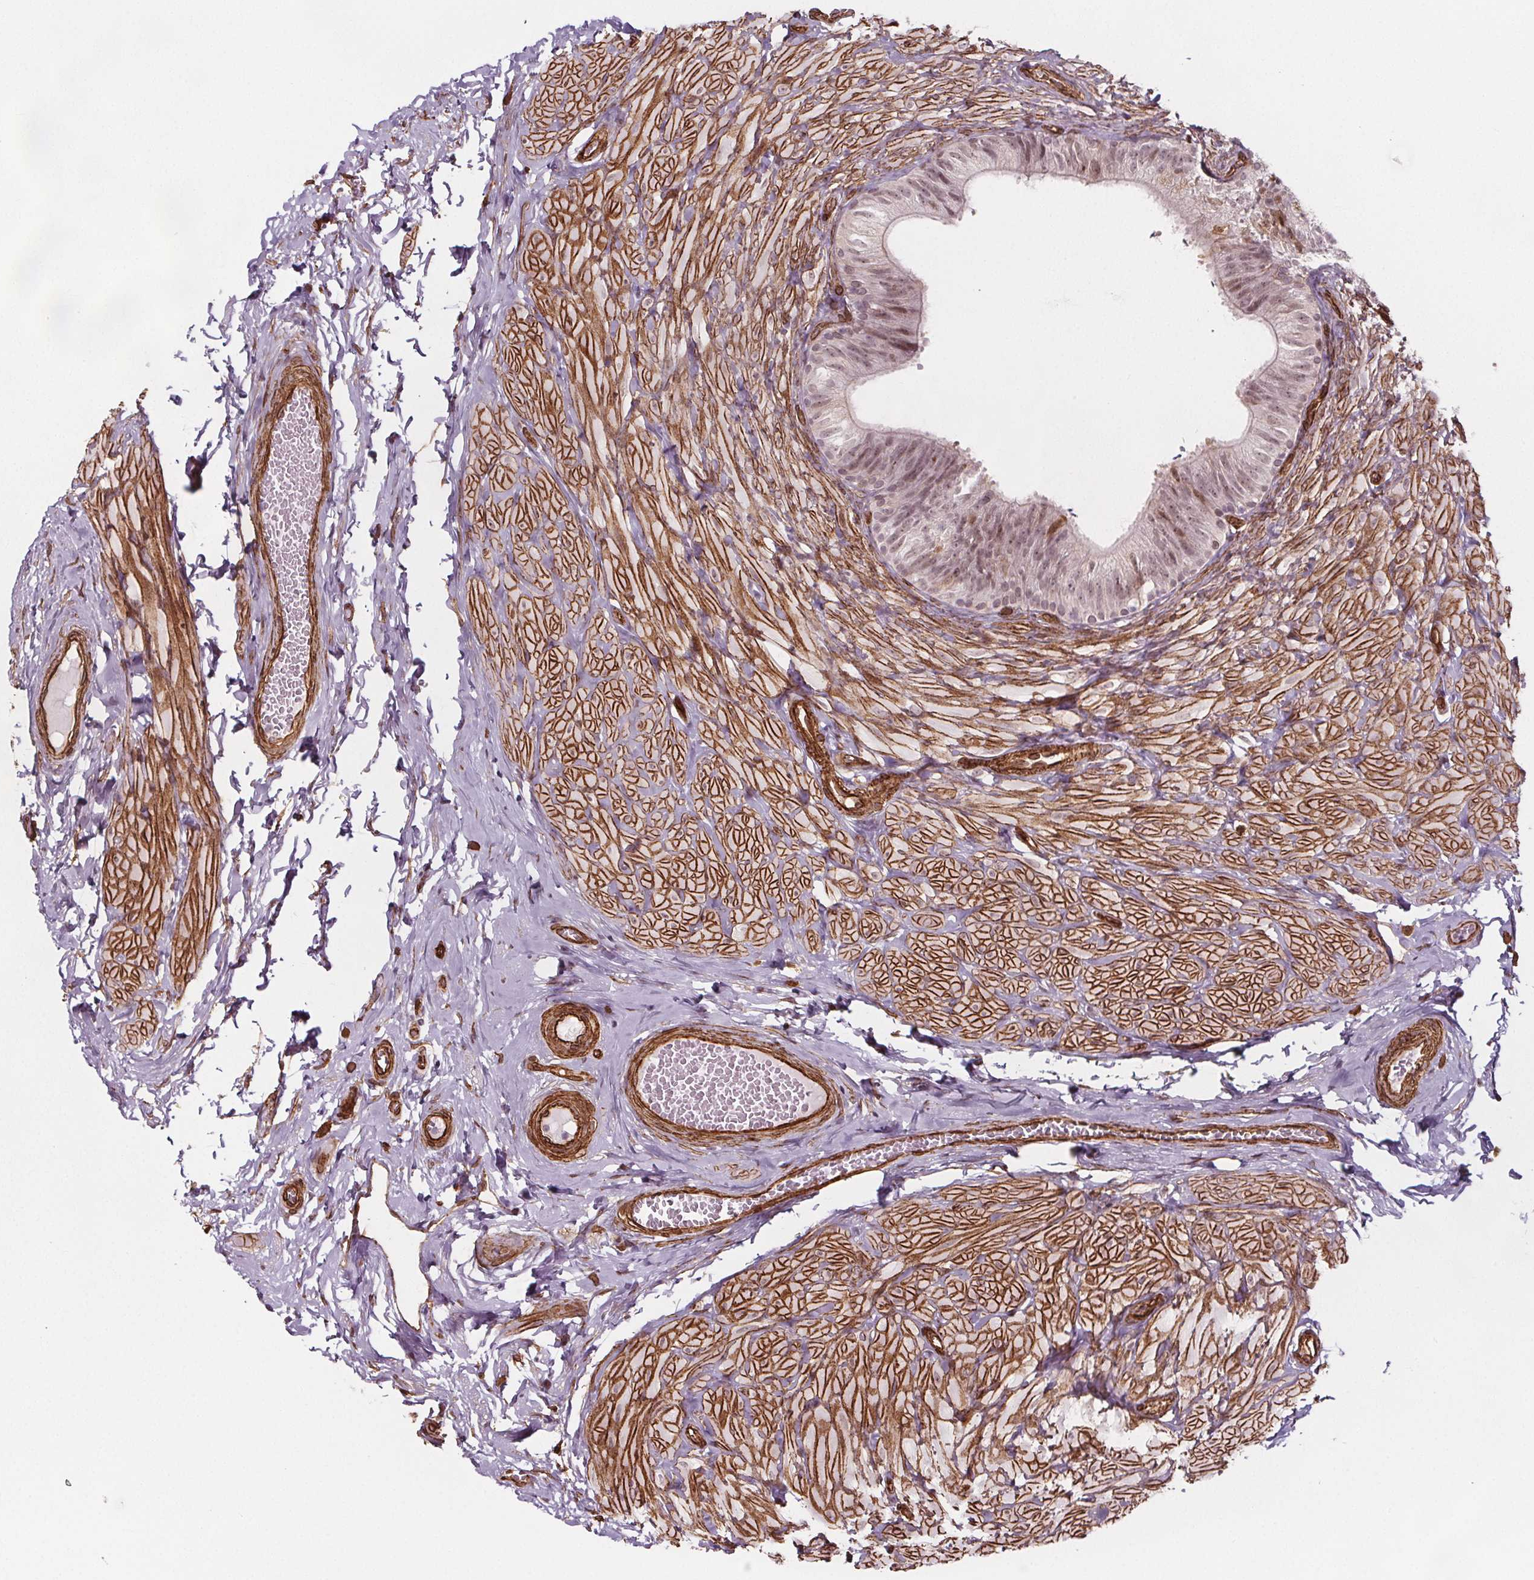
{"staining": {"intensity": "weak", "quantity": ">75%", "location": "cytoplasmic/membranous,nuclear"}, "tissue": "epididymis", "cell_type": "Glandular cells", "image_type": "normal", "snomed": [{"axis": "morphology", "description": "Normal tissue, NOS"}, {"axis": "topography", "description": "Epididymis, spermatic cord, NOS"}, {"axis": "topography", "description": "Epididymis"}, {"axis": "topography", "description": "Peripheral nerve tissue"}], "caption": "An immunohistochemistry (IHC) image of unremarkable tissue is shown. Protein staining in brown labels weak cytoplasmic/membranous,nuclear positivity in epididymis within glandular cells. The staining was performed using DAB, with brown indicating positive protein expression. Nuclei are stained blue with hematoxylin.", "gene": "HAS1", "patient": {"sex": "male", "age": 29}}